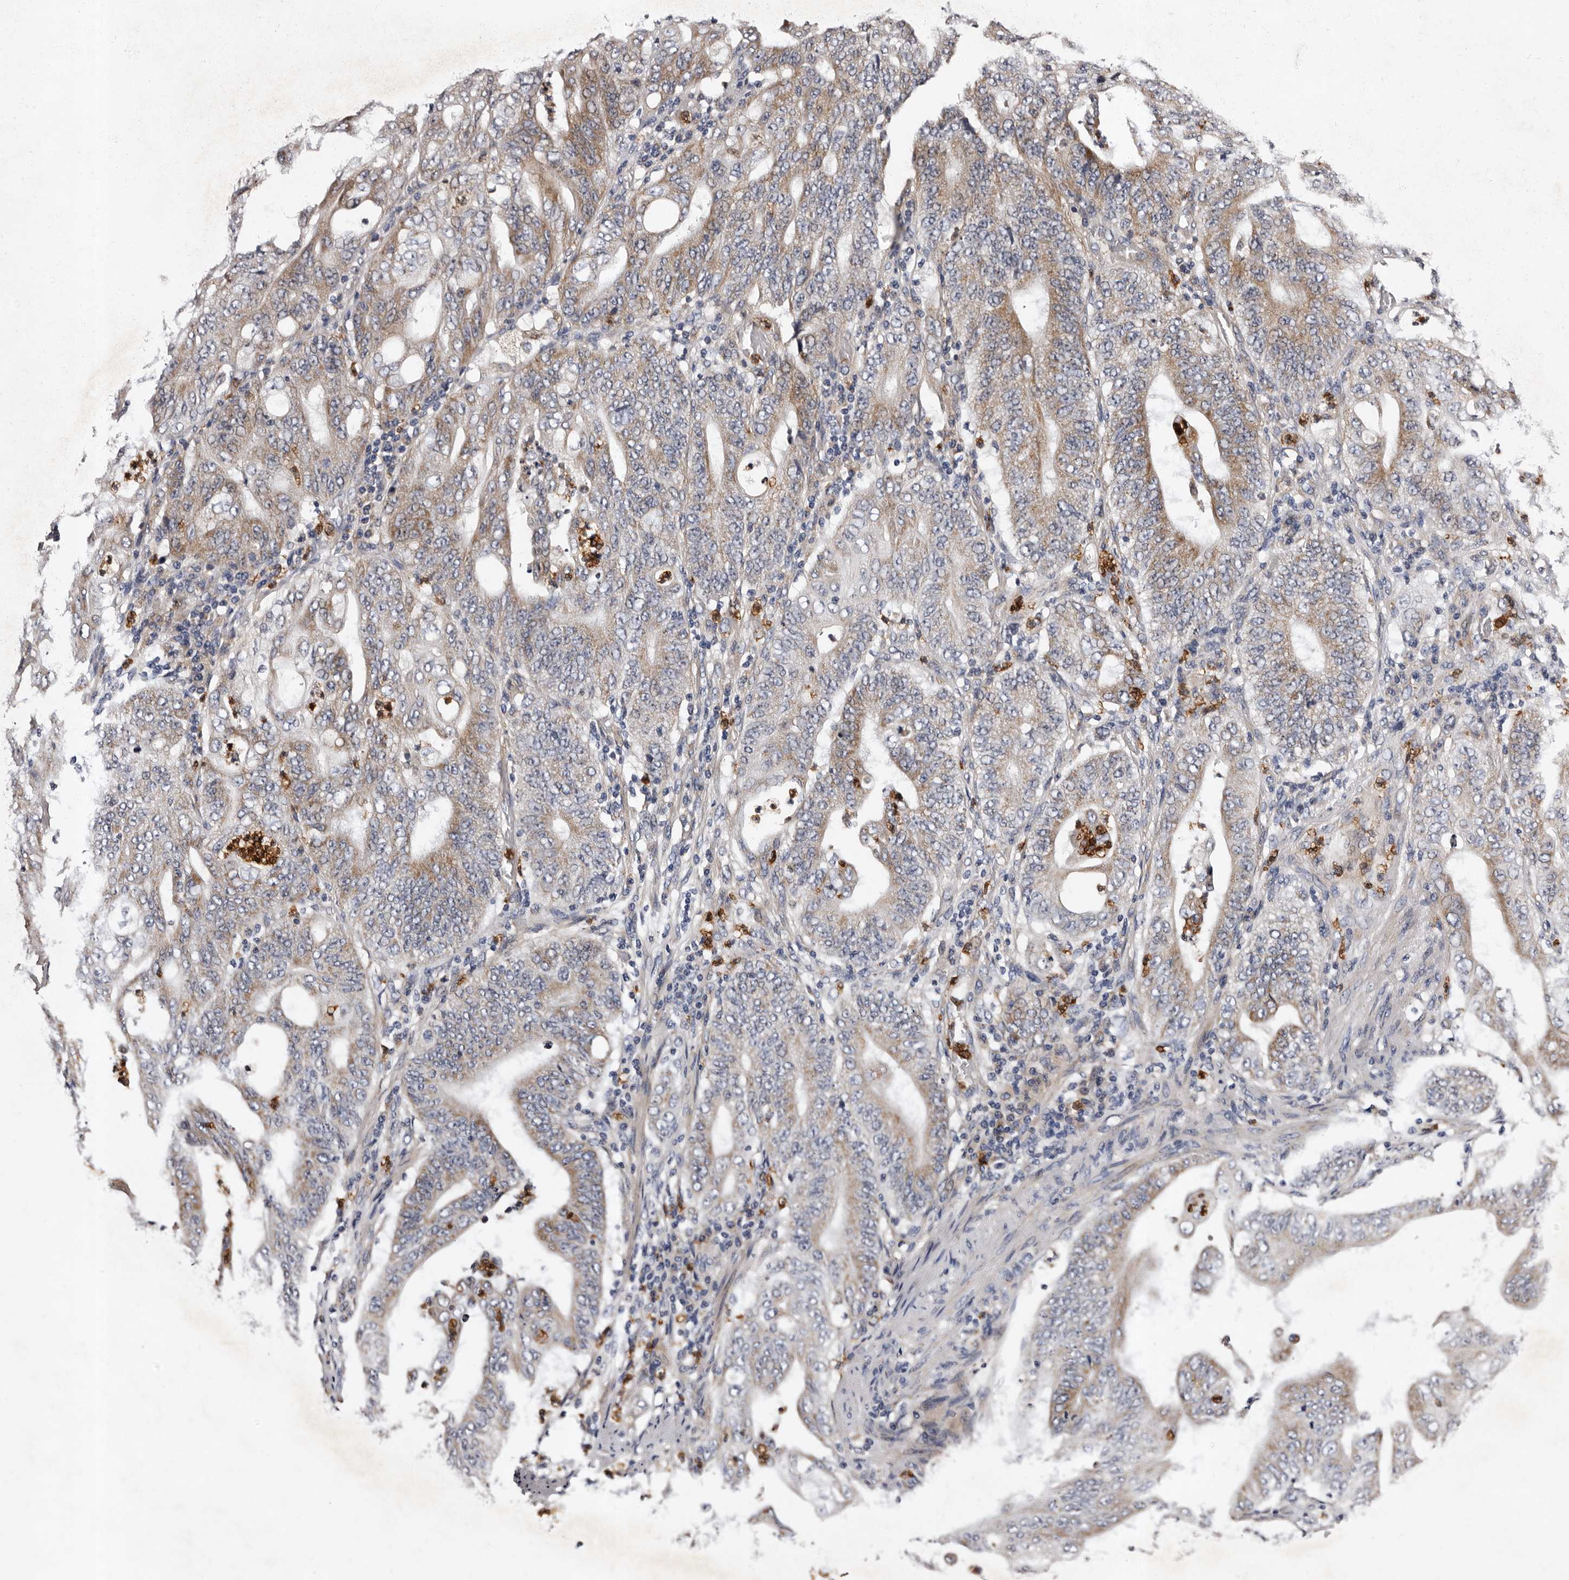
{"staining": {"intensity": "weak", "quantity": ">75%", "location": "cytoplasmic/membranous"}, "tissue": "stomach cancer", "cell_type": "Tumor cells", "image_type": "cancer", "snomed": [{"axis": "morphology", "description": "Adenocarcinoma, NOS"}, {"axis": "topography", "description": "Stomach"}], "caption": "Adenocarcinoma (stomach) tissue displays weak cytoplasmic/membranous expression in about >75% of tumor cells, visualized by immunohistochemistry. (DAB = brown stain, brightfield microscopy at high magnification).", "gene": "ADCK5", "patient": {"sex": "female", "age": 73}}